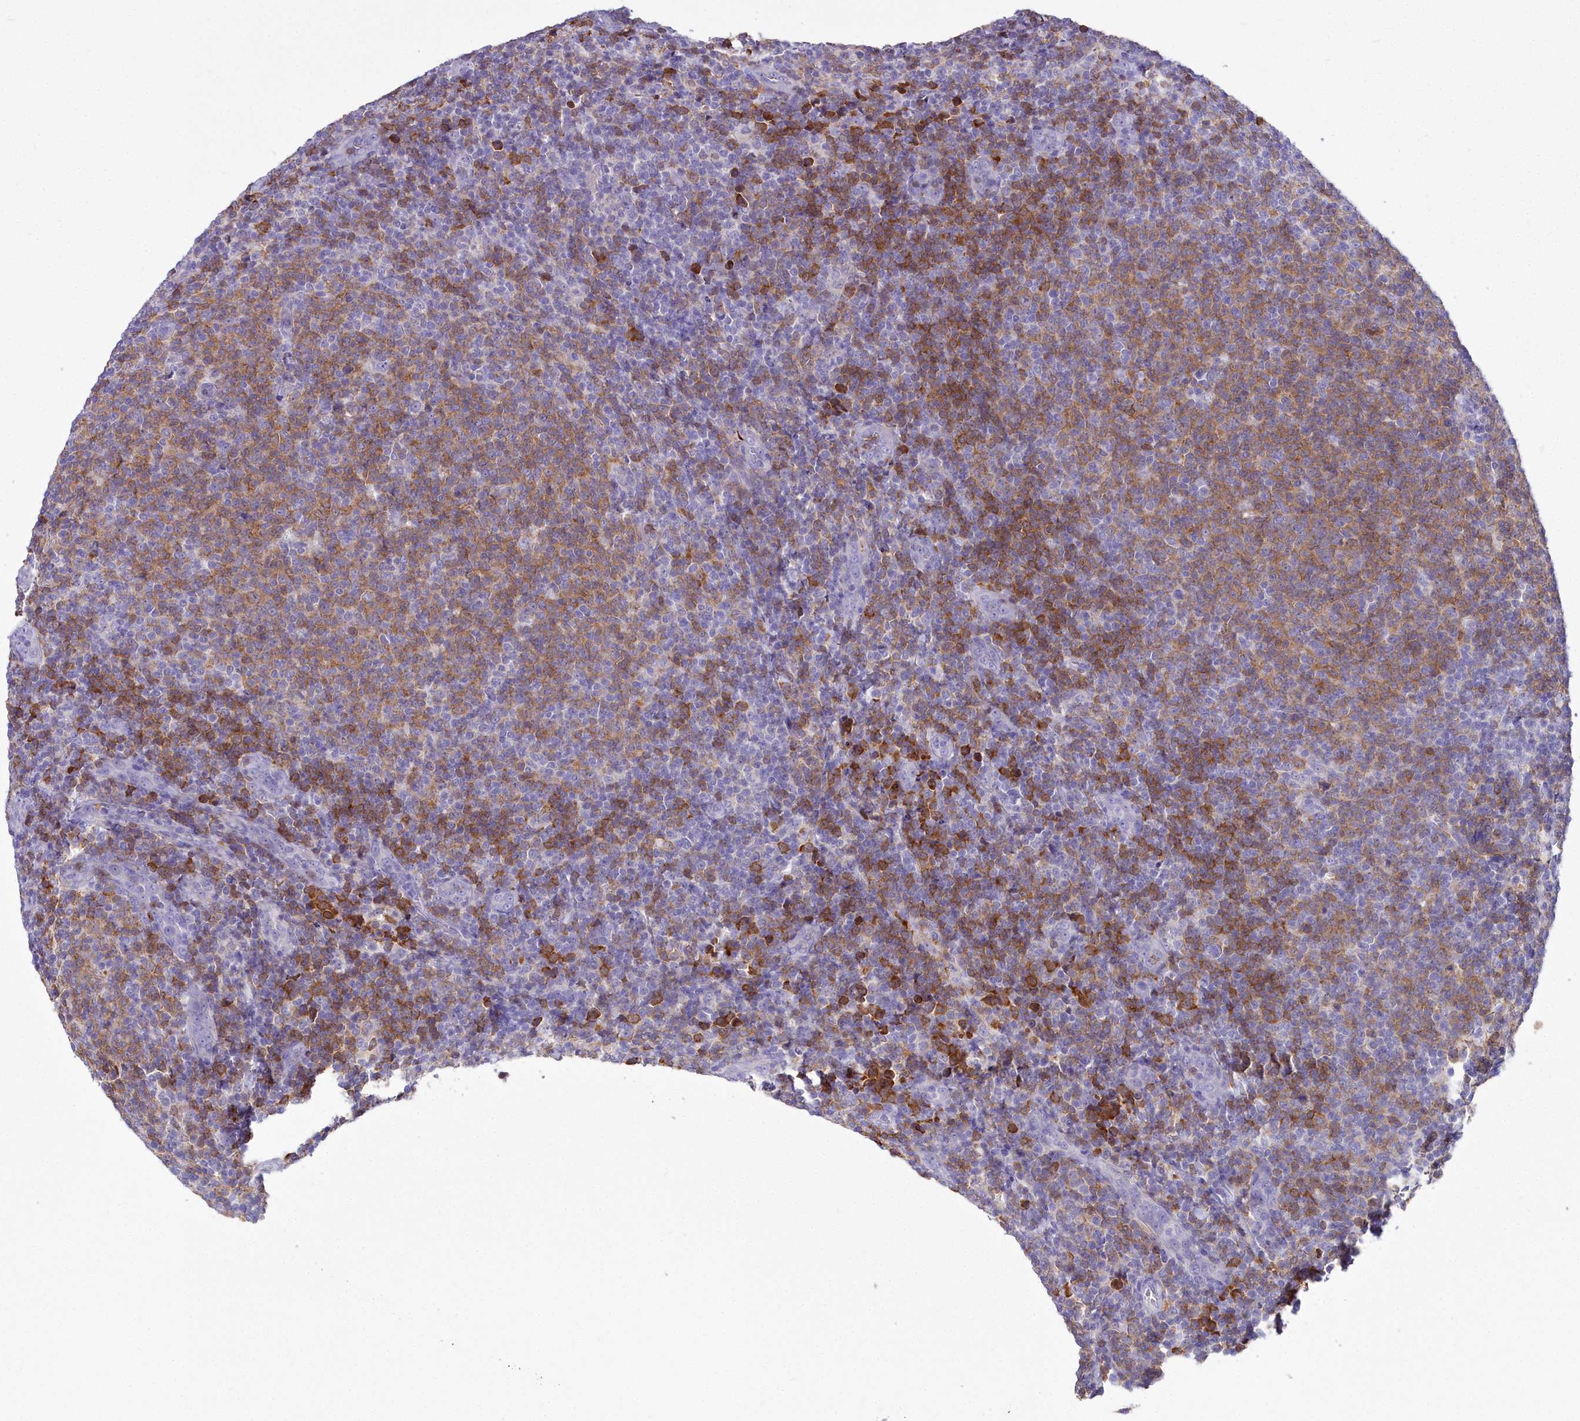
{"staining": {"intensity": "moderate", "quantity": "25%-75%", "location": "cytoplasmic/membranous"}, "tissue": "lymphoma", "cell_type": "Tumor cells", "image_type": "cancer", "snomed": [{"axis": "morphology", "description": "Malignant lymphoma, non-Hodgkin's type, Low grade"}, {"axis": "topography", "description": "Lymph node"}], "caption": "The immunohistochemical stain labels moderate cytoplasmic/membranous staining in tumor cells of lymphoma tissue.", "gene": "BLNK", "patient": {"sex": "male", "age": 66}}